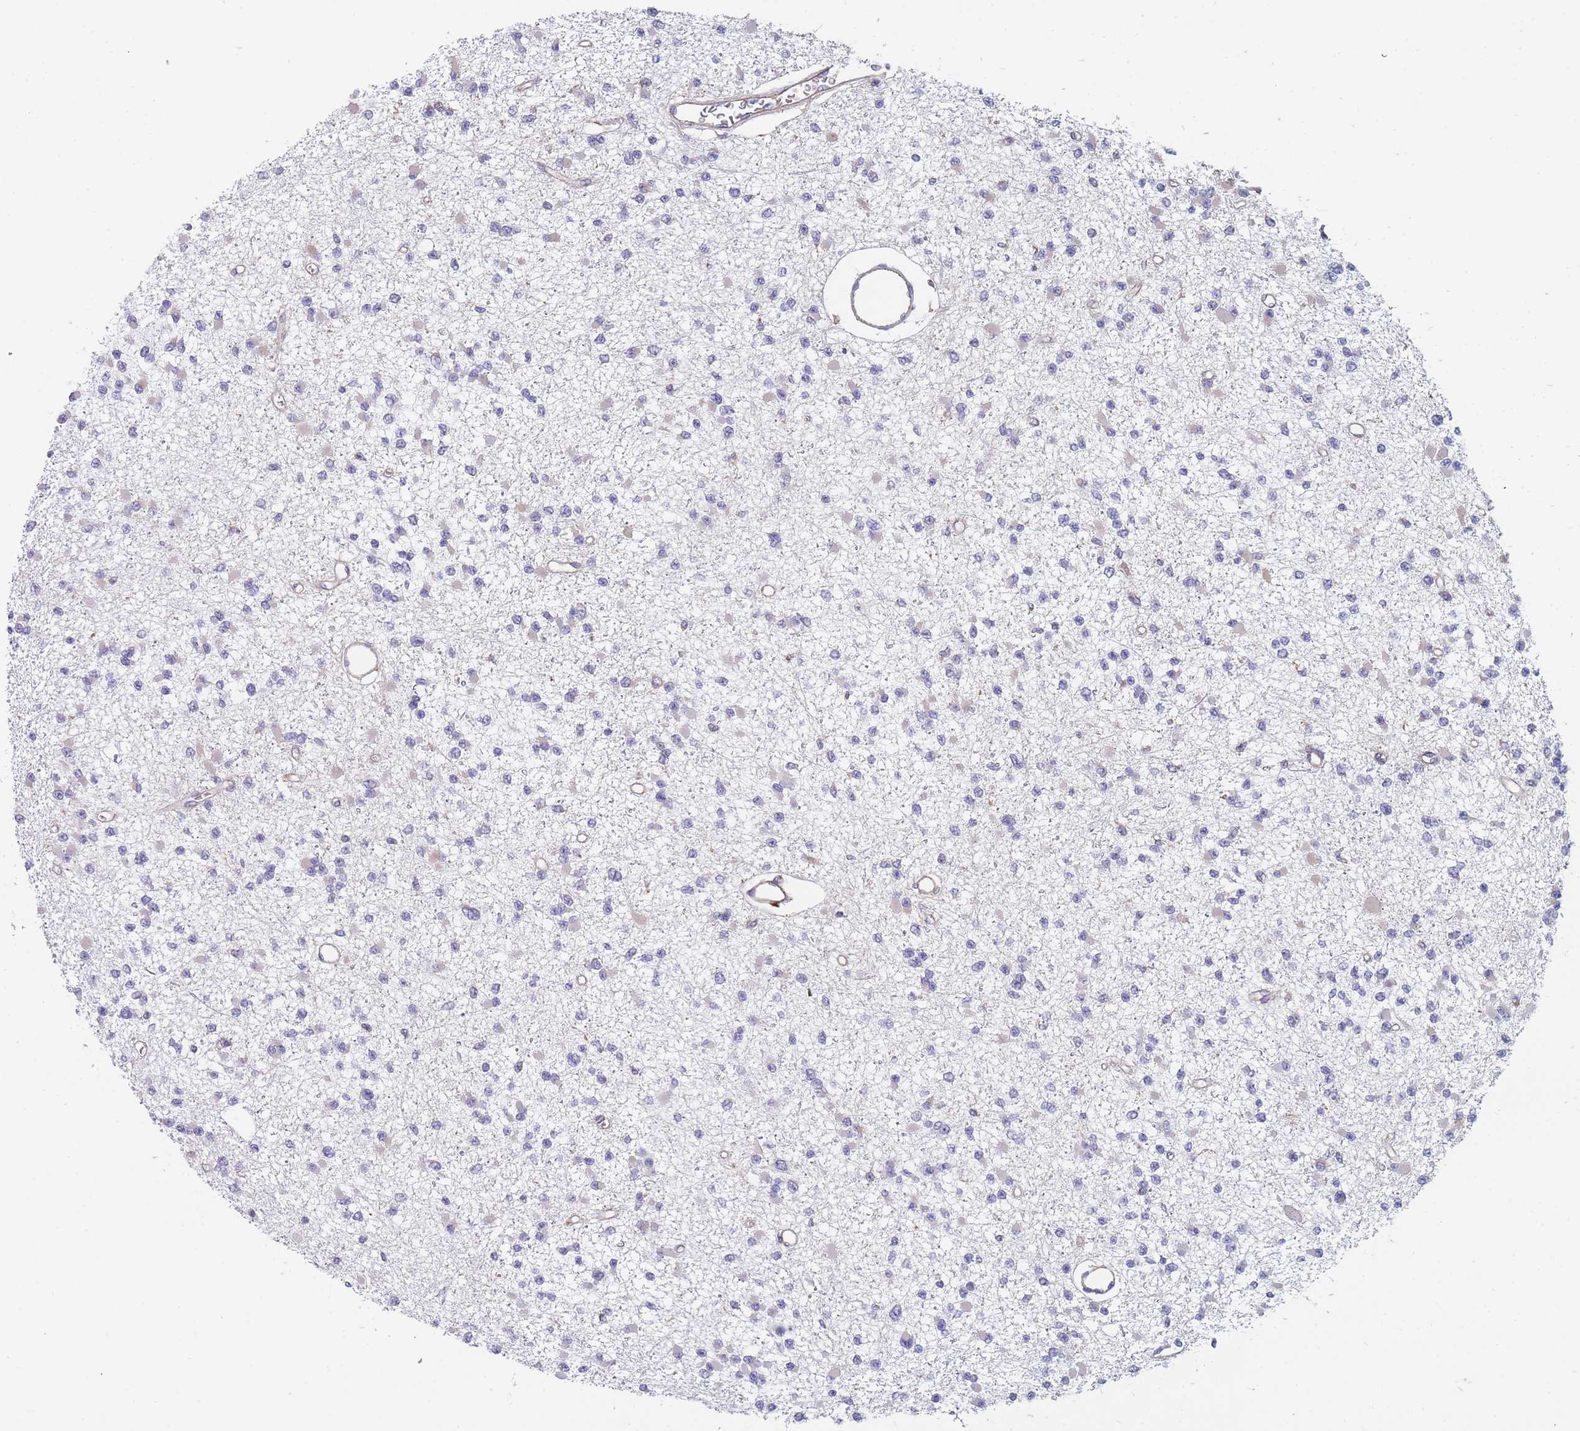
{"staining": {"intensity": "negative", "quantity": "none", "location": "none"}, "tissue": "glioma", "cell_type": "Tumor cells", "image_type": "cancer", "snomed": [{"axis": "morphology", "description": "Glioma, malignant, Low grade"}, {"axis": "topography", "description": "Brain"}], "caption": "Immunohistochemical staining of malignant low-grade glioma exhibits no significant positivity in tumor cells.", "gene": "OR7C2", "patient": {"sex": "female", "age": 22}}